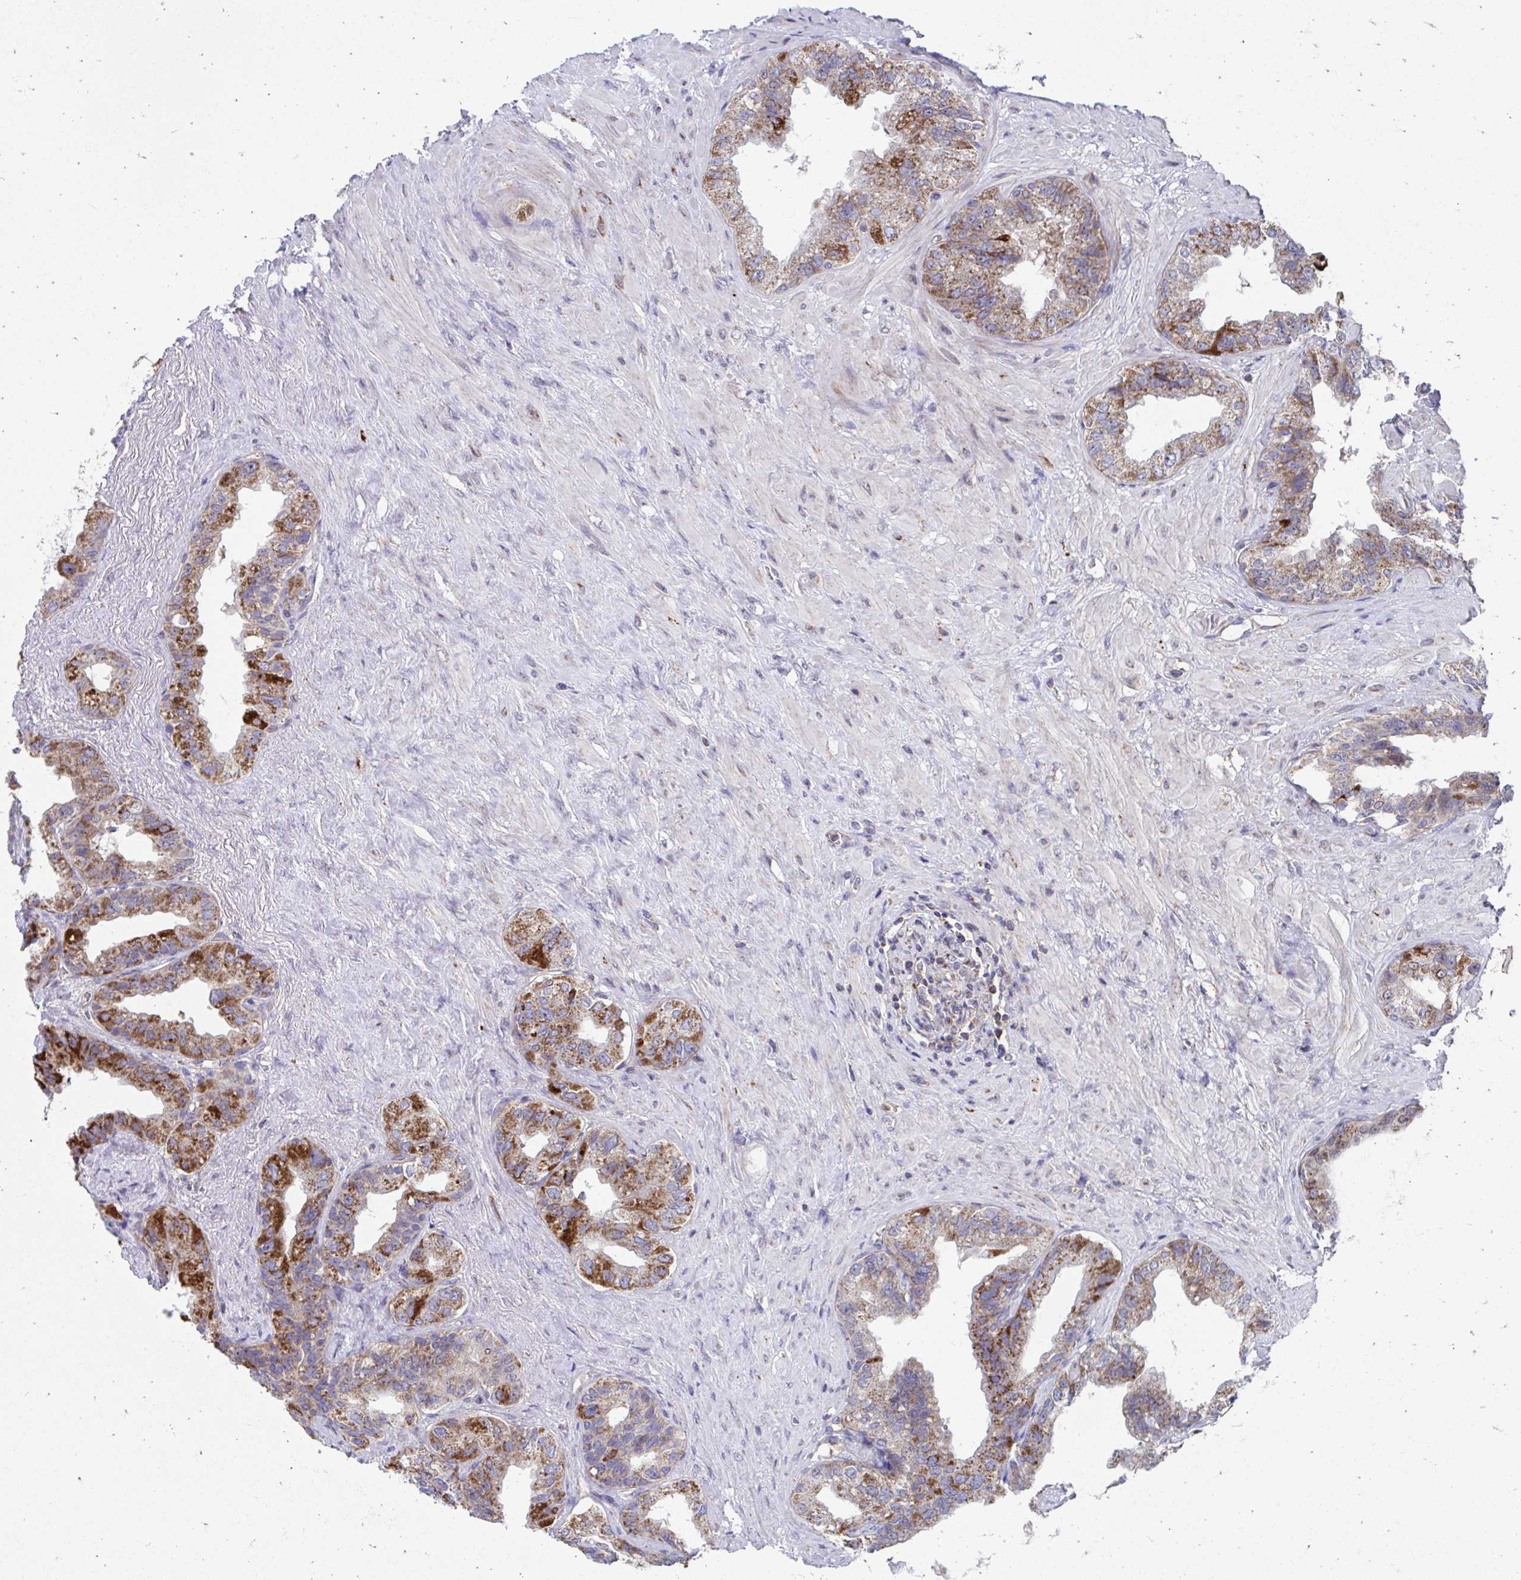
{"staining": {"intensity": "strong", "quantity": "<25%", "location": "cytoplasmic/membranous"}, "tissue": "seminal vesicle", "cell_type": "Glandular cells", "image_type": "normal", "snomed": [{"axis": "morphology", "description": "Normal tissue, NOS"}, {"axis": "topography", "description": "Seminal veicle"}, {"axis": "topography", "description": "Peripheral nerve tissue"}], "caption": "IHC of benign seminal vesicle demonstrates medium levels of strong cytoplasmic/membranous positivity in approximately <25% of glandular cells. Nuclei are stained in blue.", "gene": "FHIP1B", "patient": {"sex": "male", "age": 76}}